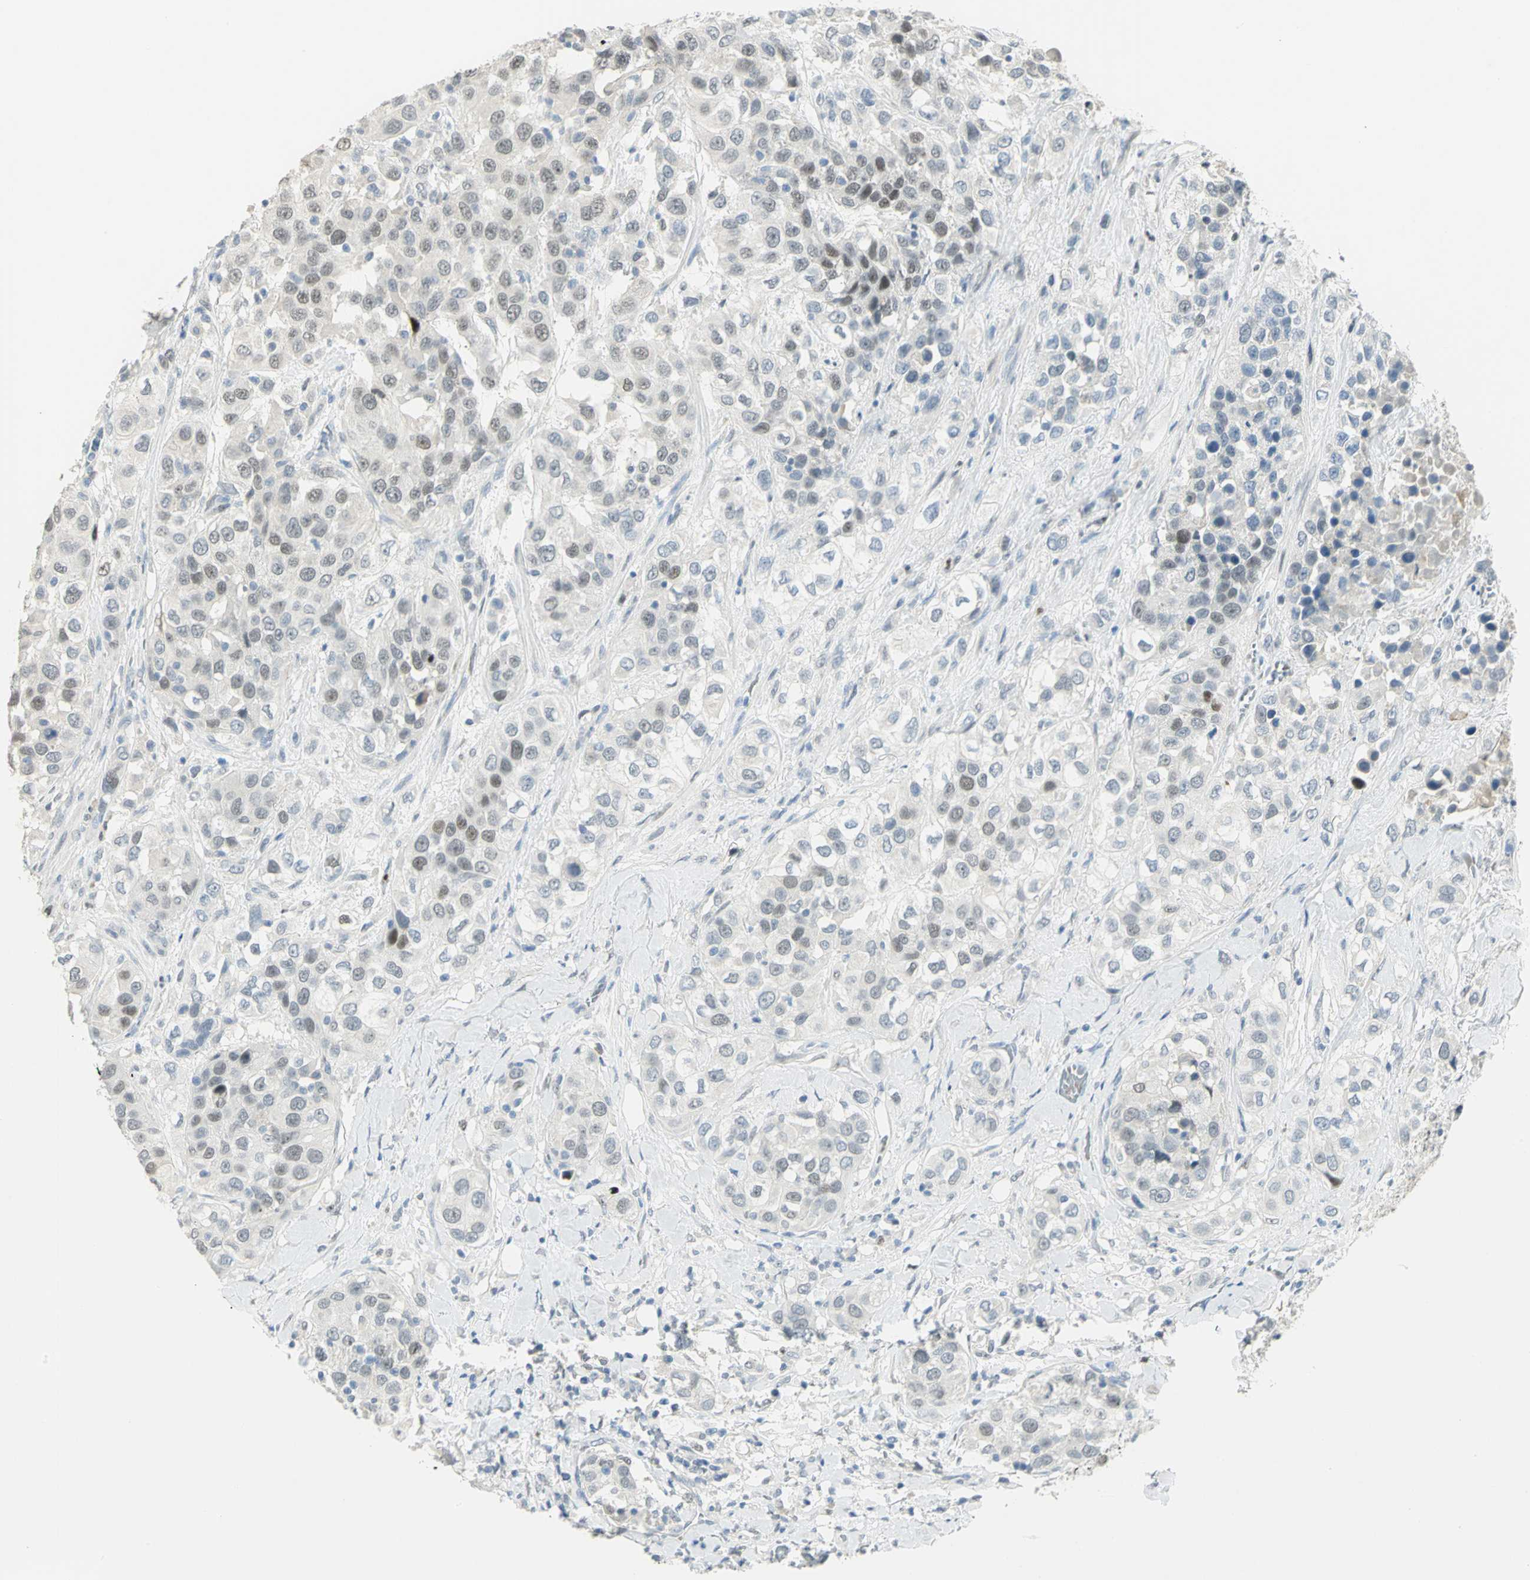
{"staining": {"intensity": "weak", "quantity": "25%-75%", "location": "nuclear"}, "tissue": "urothelial cancer", "cell_type": "Tumor cells", "image_type": "cancer", "snomed": [{"axis": "morphology", "description": "Urothelial carcinoma, High grade"}, {"axis": "topography", "description": "Urinary bladder"}], "caption": "A brown stain highlights weak nuclear staining of a protein in urothelial cancer tumor cells.", "gene": "BCL6", "patient": {"sex": "female", "age": 80}}